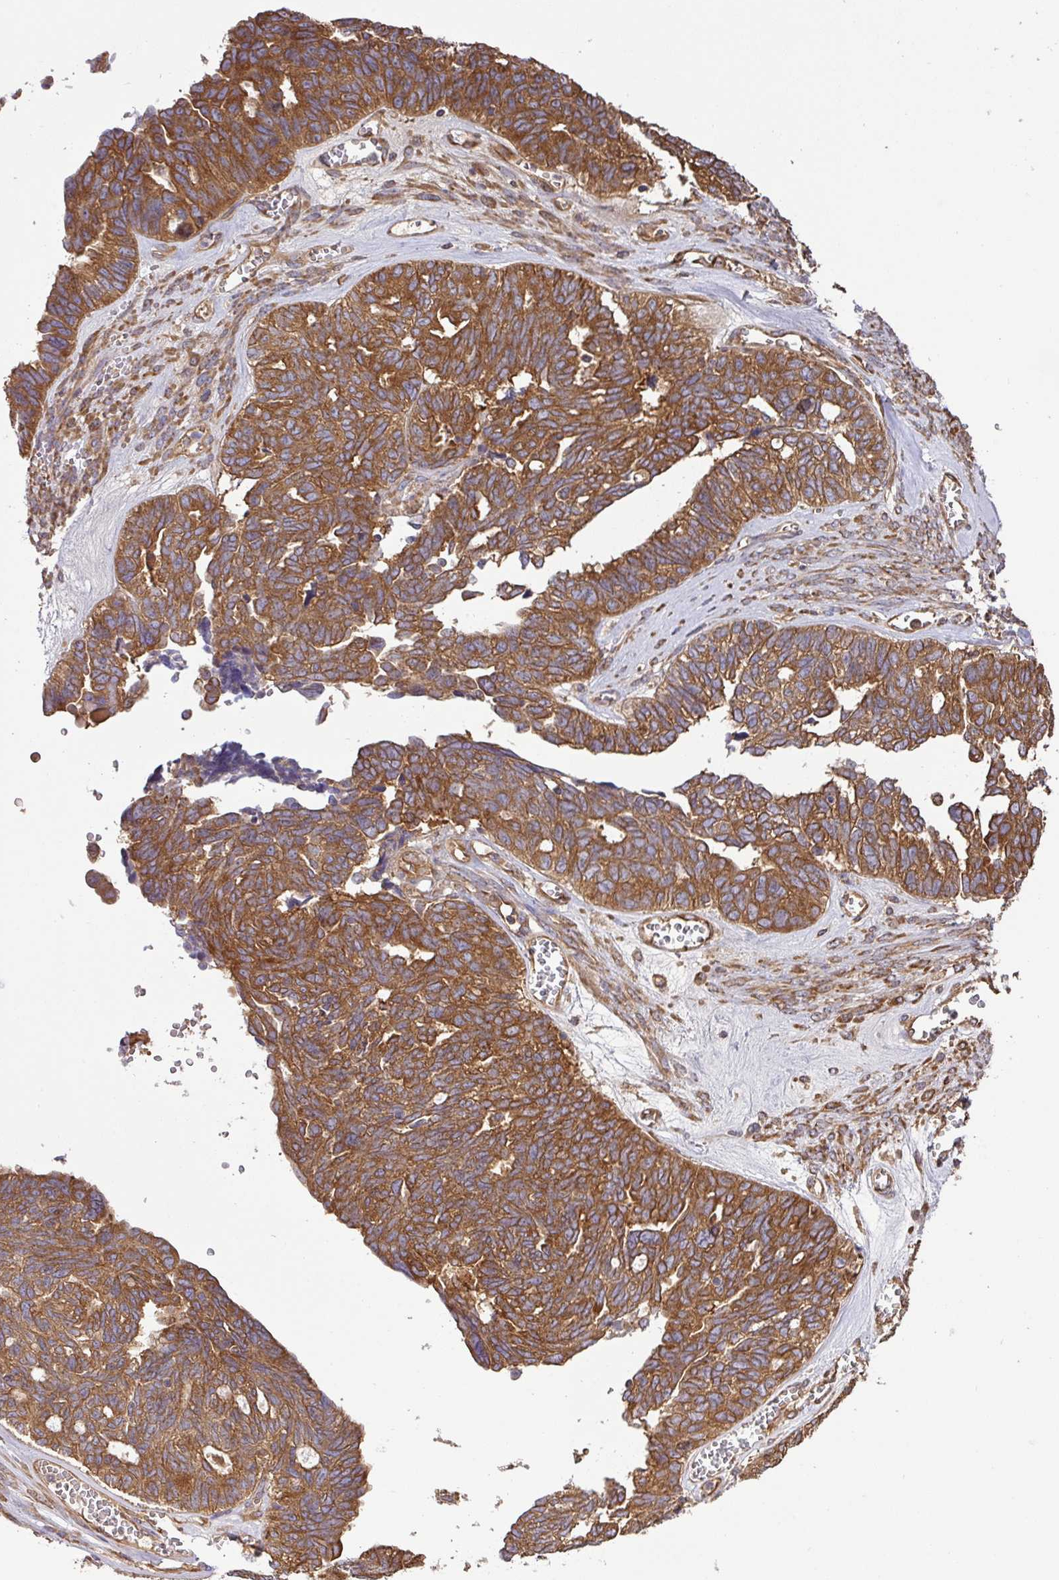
{"staining": {"intensity": "moderate", "quantity": ">75%", "location": "cytoplasmic/membranous"}, "tissue": "ovarian cancer", "cell_type": "Tumor cells", "image_type": "cancer", "snomed": [{"axis": "morphology", "description": "Cystadenocarcinoma, serous, NOS"}, {"axis": "topography", "description": "Ovary"}], "caption": "Immunohistochemistry micrograph of neoplastic tissue: ovarian serous cystadenocarcinoma stained using immunohistochemistry reveals medium levels of moderate protein expression localized specifically in the cytoplasmic/membranous of tumor cells, appearing as a cytoplasmic/membranous brown color.", "gene": "GSPT1", "patient": {"sex": "female", "age": 79}}